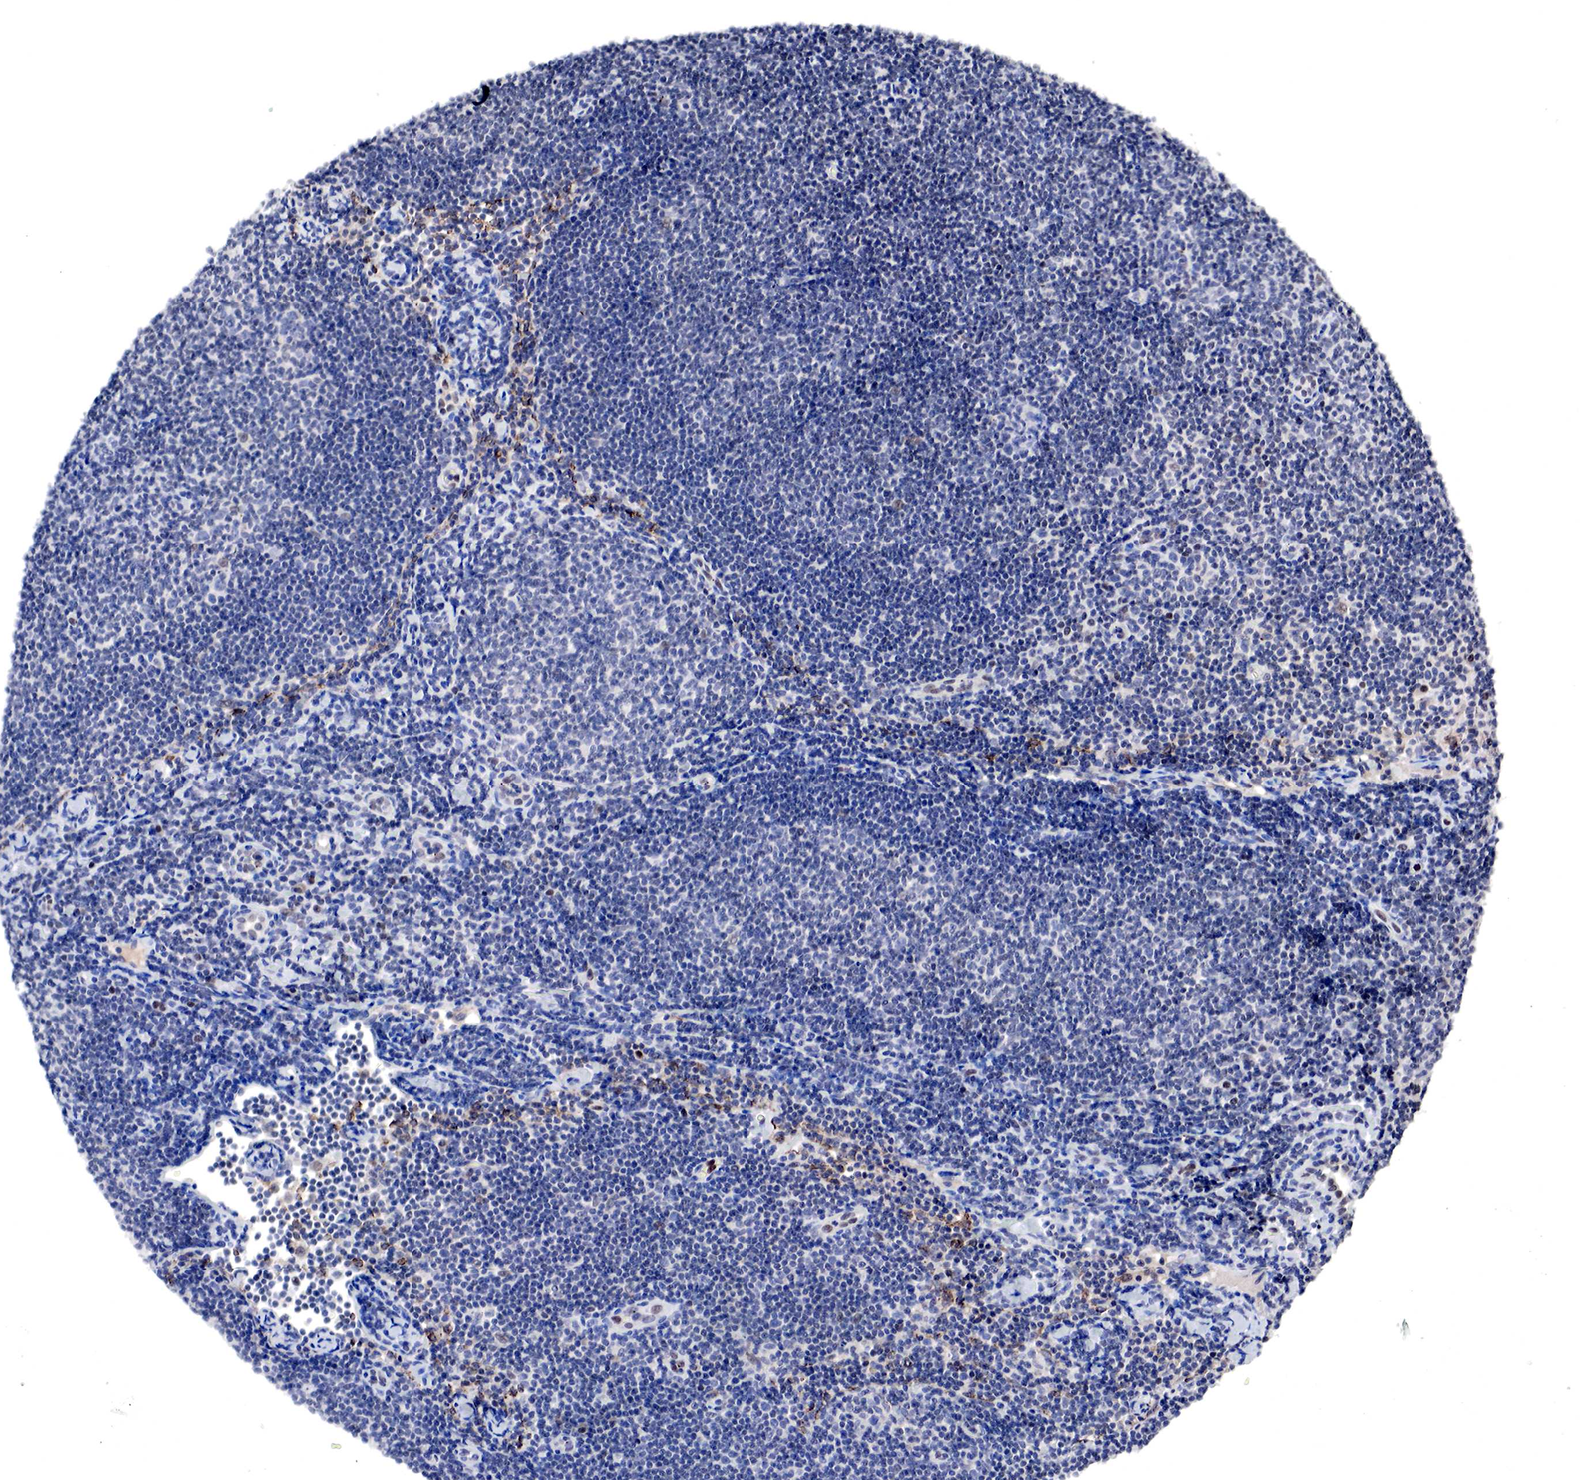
{"staining": {"intensity": "negative", "quantity": "none", "location": "none"}, "tissue": "lymphoma", "cell_type": "Tumor cells", "image_type": "cancer", "snomed": [{"axis": "morphology", "description": "Malignant lymphoma, non-Hodgkin's type, Low grade"}, {"axis": "topography", "description": "Lymph node"}], "caption": "Malignant lymphoma, non-Hodgkin's type (low-grade) was stained to show a protein in brown. There is no significant staining in tumor cells.", "gene": "DACH2", "patient": {"sex": "male", "age": 49}}